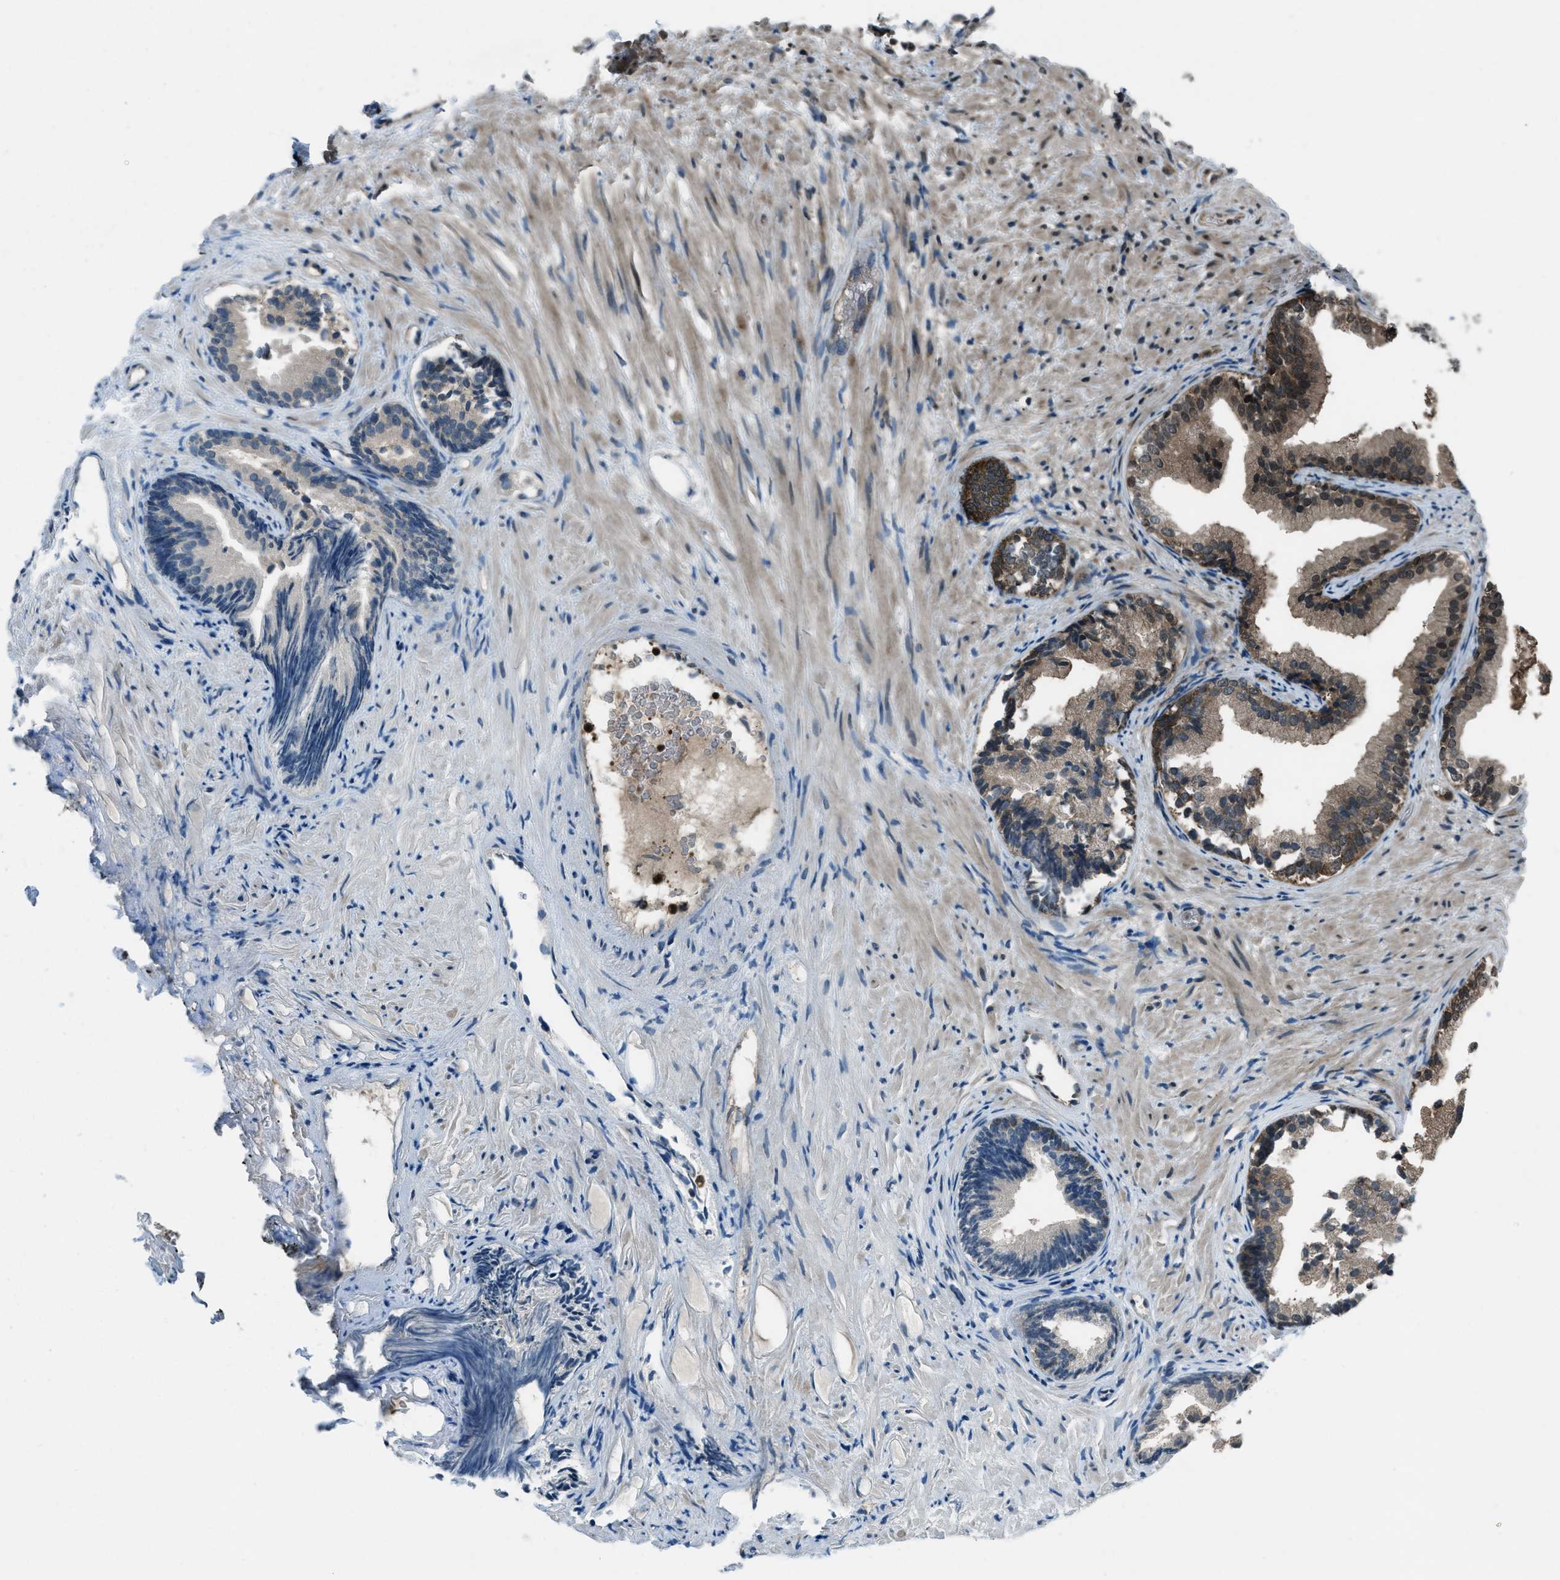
{"staining": {"intensity": "moderate", "quantity": ">75%", "location": "cytoplasmic/membranous"}, "tissue": "prostate", "cell_type": "Glandular cells", "image_type": "normal", "snomed": [{"axis": "morphology", "description": "Normal tissue, NOS"}, {"axis": "topography", "description": "Prostate"}], "caption": "The micrograph shows staining of normal prostate, revealing moderate cytoplasmic/membranous protein expression (brown color) within glandular cells. Using DAB (3,3'-diaminobenzidine) (brown) and hematoxylin (blue) stains, captured at high magnification using brightfield microscopy.", "gene": "ASAP2", "patient": {"sex": "male", "age": 76}}